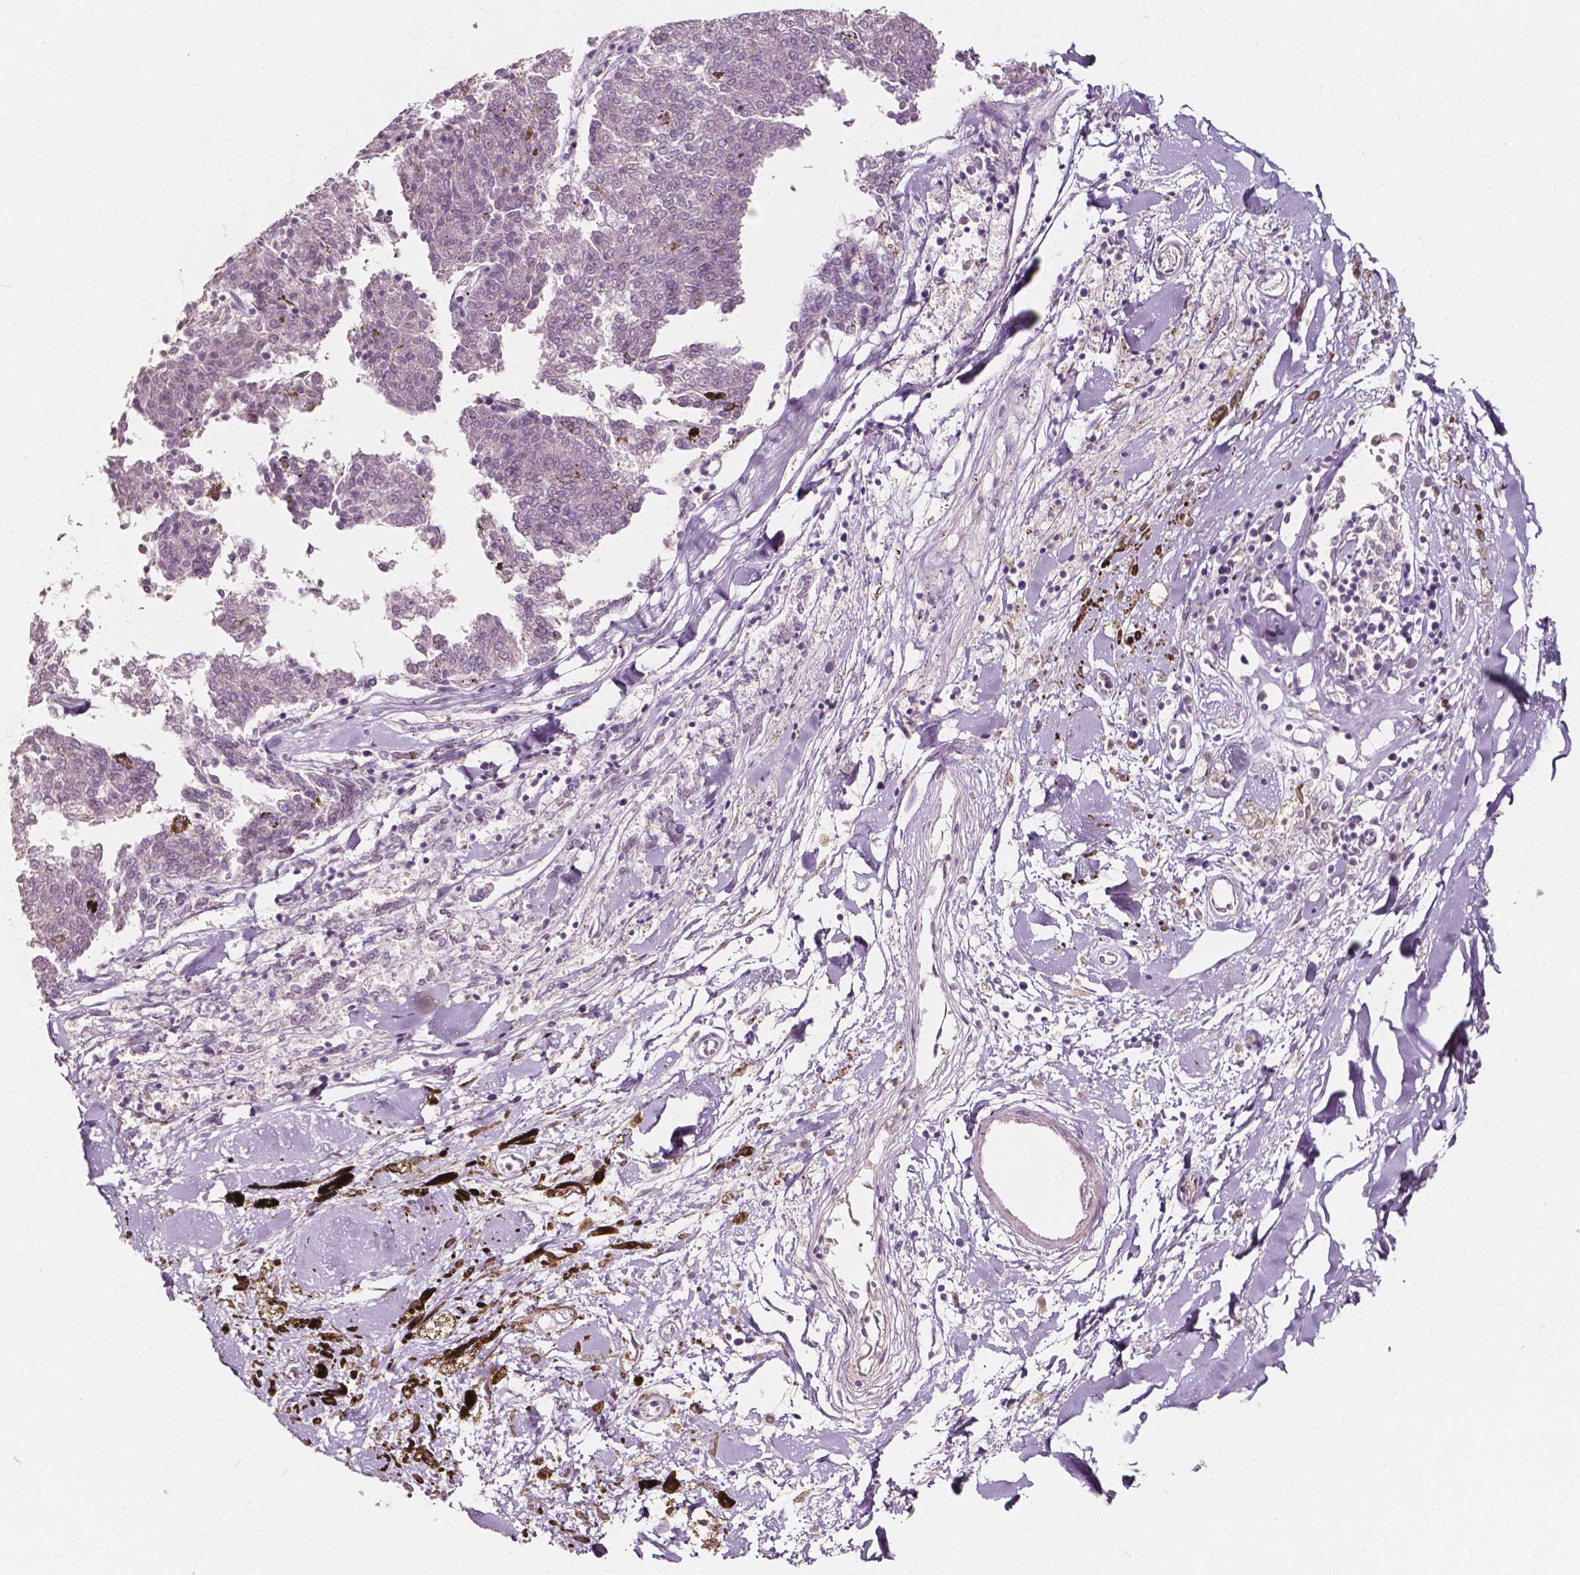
{"staining": {"intensity": "negative", "quantity": "none", "location": "none"}, "tissue": "melanoma", "cell_type": "Tumor cells", "image_type": "cancer", "snomed": [{"axis": "morphology", "description": "Malignant melanoma, NOS"}, {"axis": "topography", "description": "Skin"}], "caption": "Human malignant melanoma stained for a protein using immunohistochemistry exhibits no expression in tumor cells.", "gene": "NPC1L1", "patient": {"sex": "female", "age": 72}}